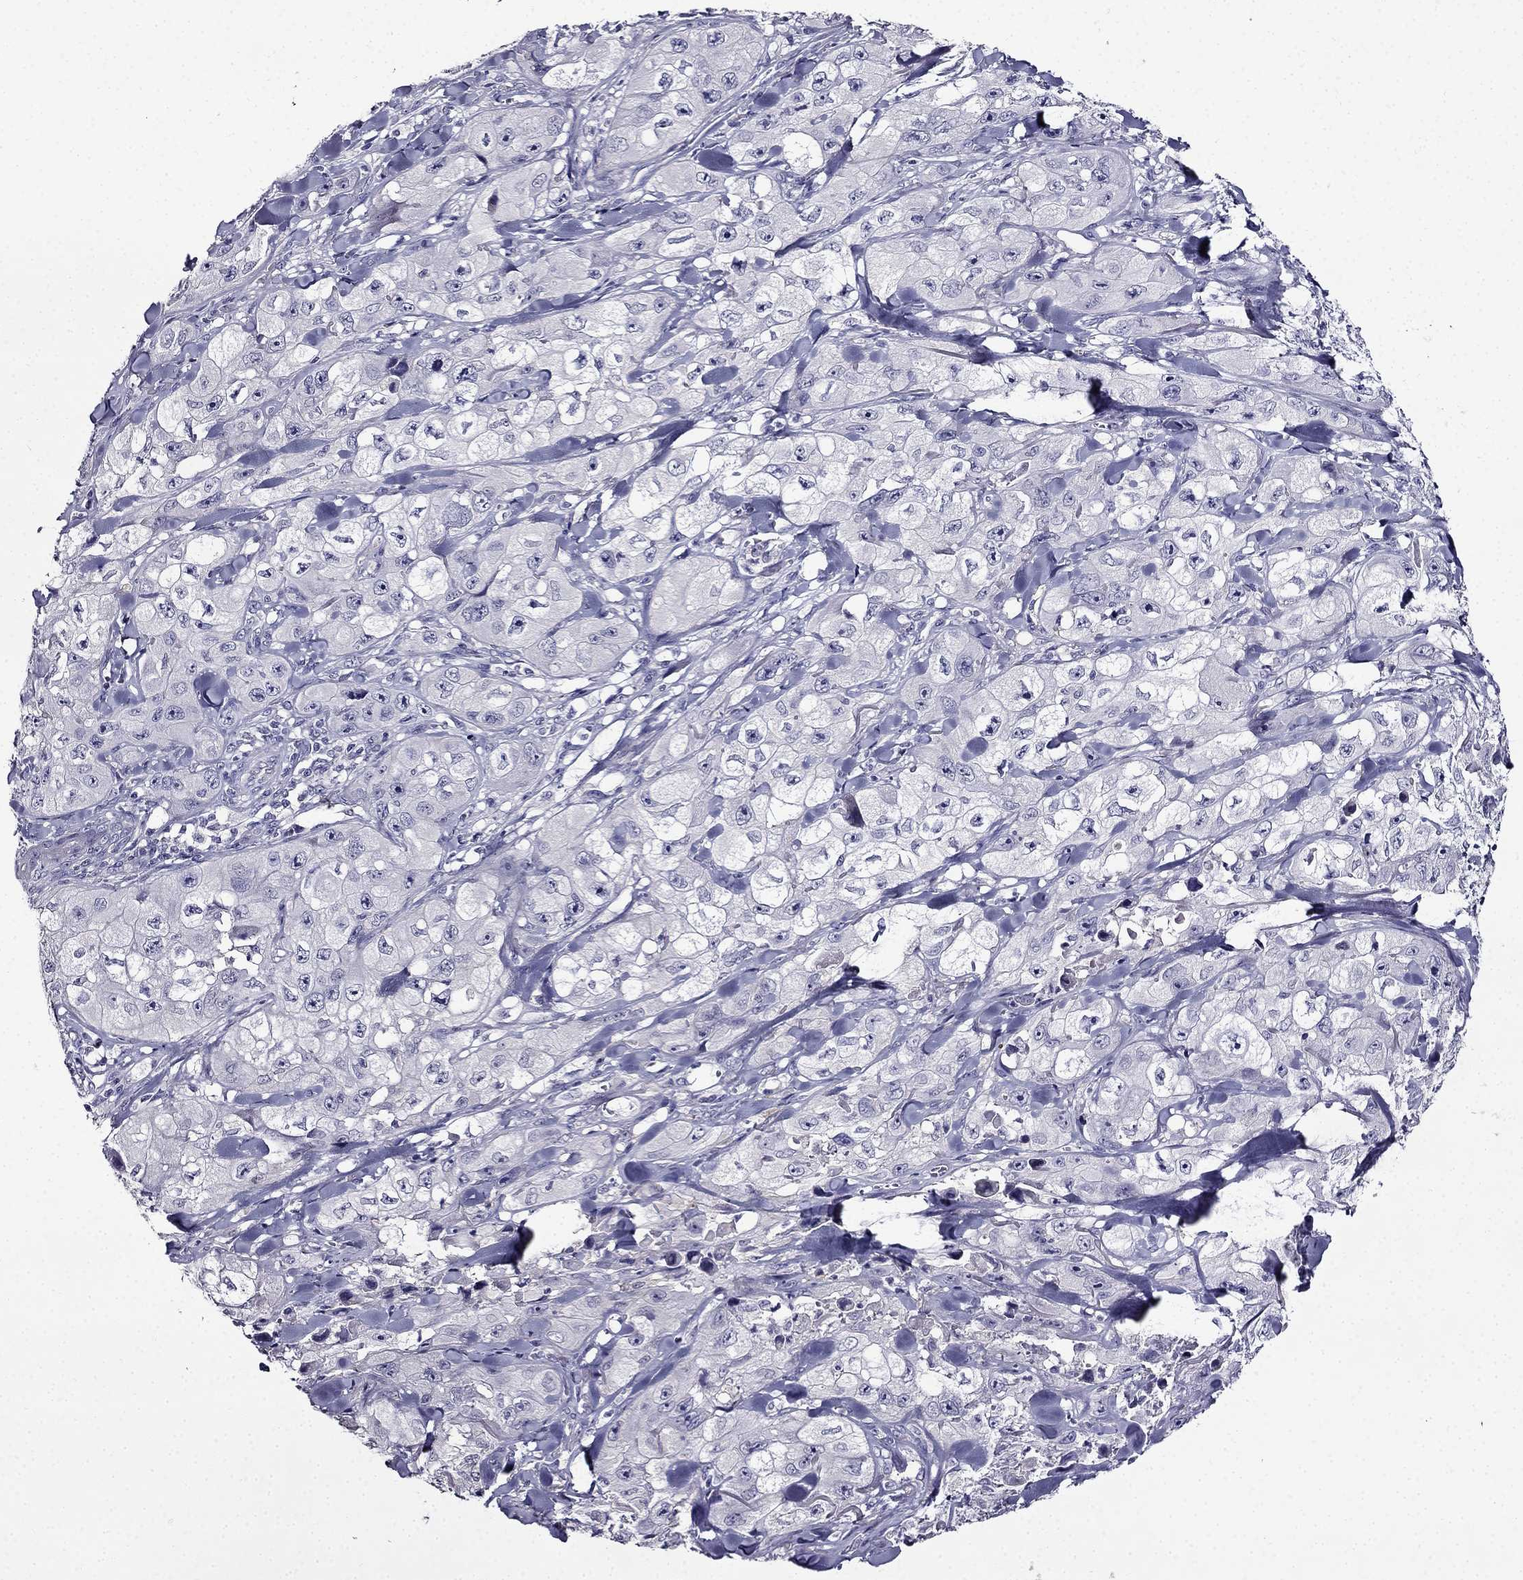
{"staining": {"intensity": "negative", "quantity": "none", "location": "none"}, "tissue": "skin cancer", "cell_type": "Tumor cells", "image_type": "cancer", "snomed": [{"axis": "morphology", "description": "Squamous cell carcinoma, NOS"}, {"axis": "topography", "description": "Skin"}, {"axis": "topography", "description": "Subcutis"}], "caption": "The image shows no staining of tumor cells in skin squamous cell carcinoma. (DAB immunohistochemistry with hematoxylin counter stain).", "gene": "TMEM266", "patient": {"sex": "male", "age": 73}}